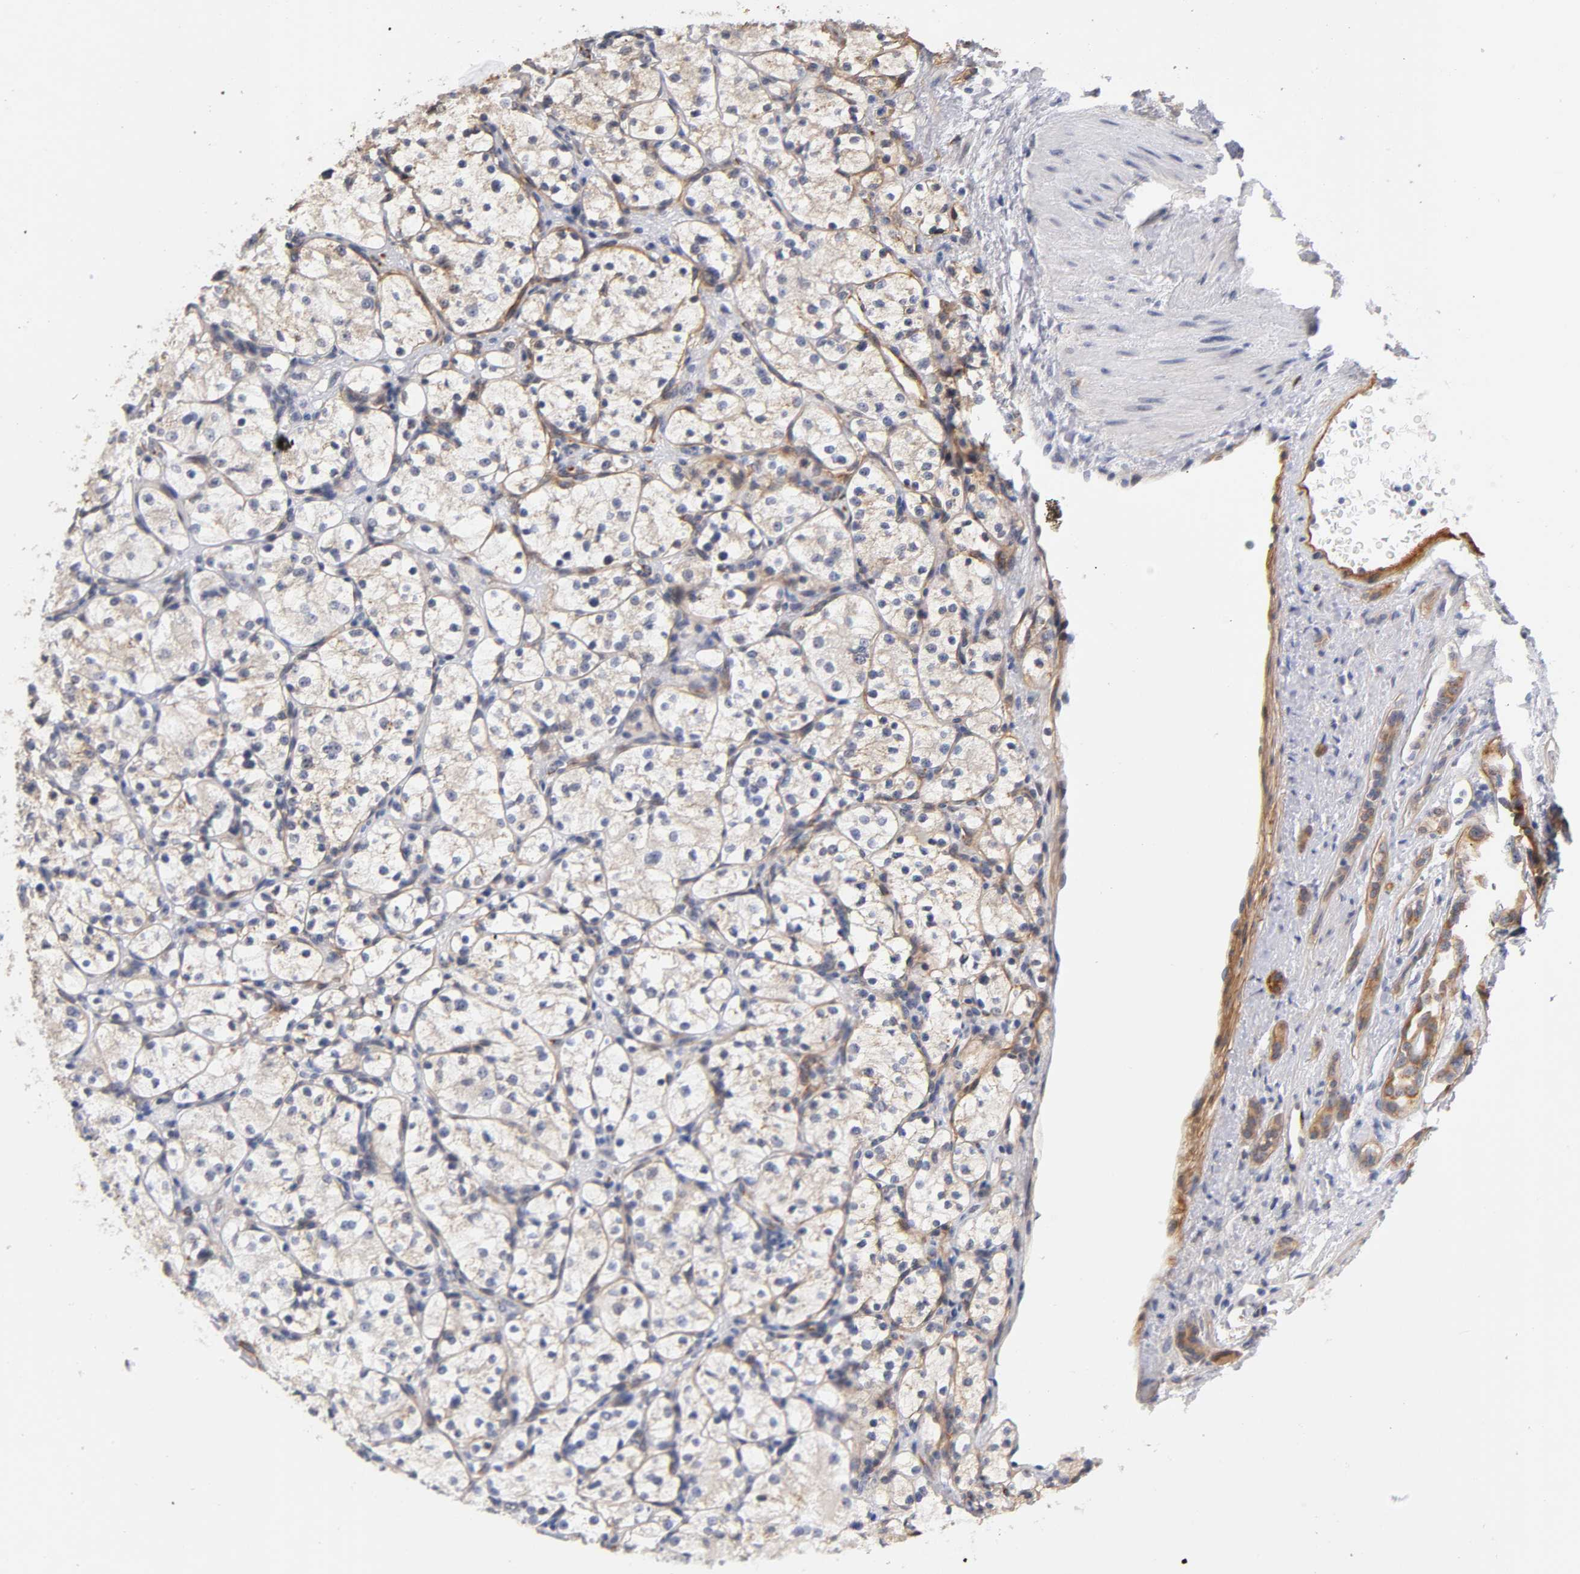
{"staining": {"intensity": "negative", "quantity": "none", "location": "none"}, "tissue": "renal cancer", "cell_type": "Tumor cells", "image_type": "cancer", "snomed": [{"axis": "morphology", "description": "Adenocarcinoma, NOS"}, {"axis": "topography", "description": "Kidney"}], "caption": "Tumor cells show no significant protein expression in renal adenocarcinoma.", "gene": "LAMB1", "patient": {"sex": "female", "age": 60}}